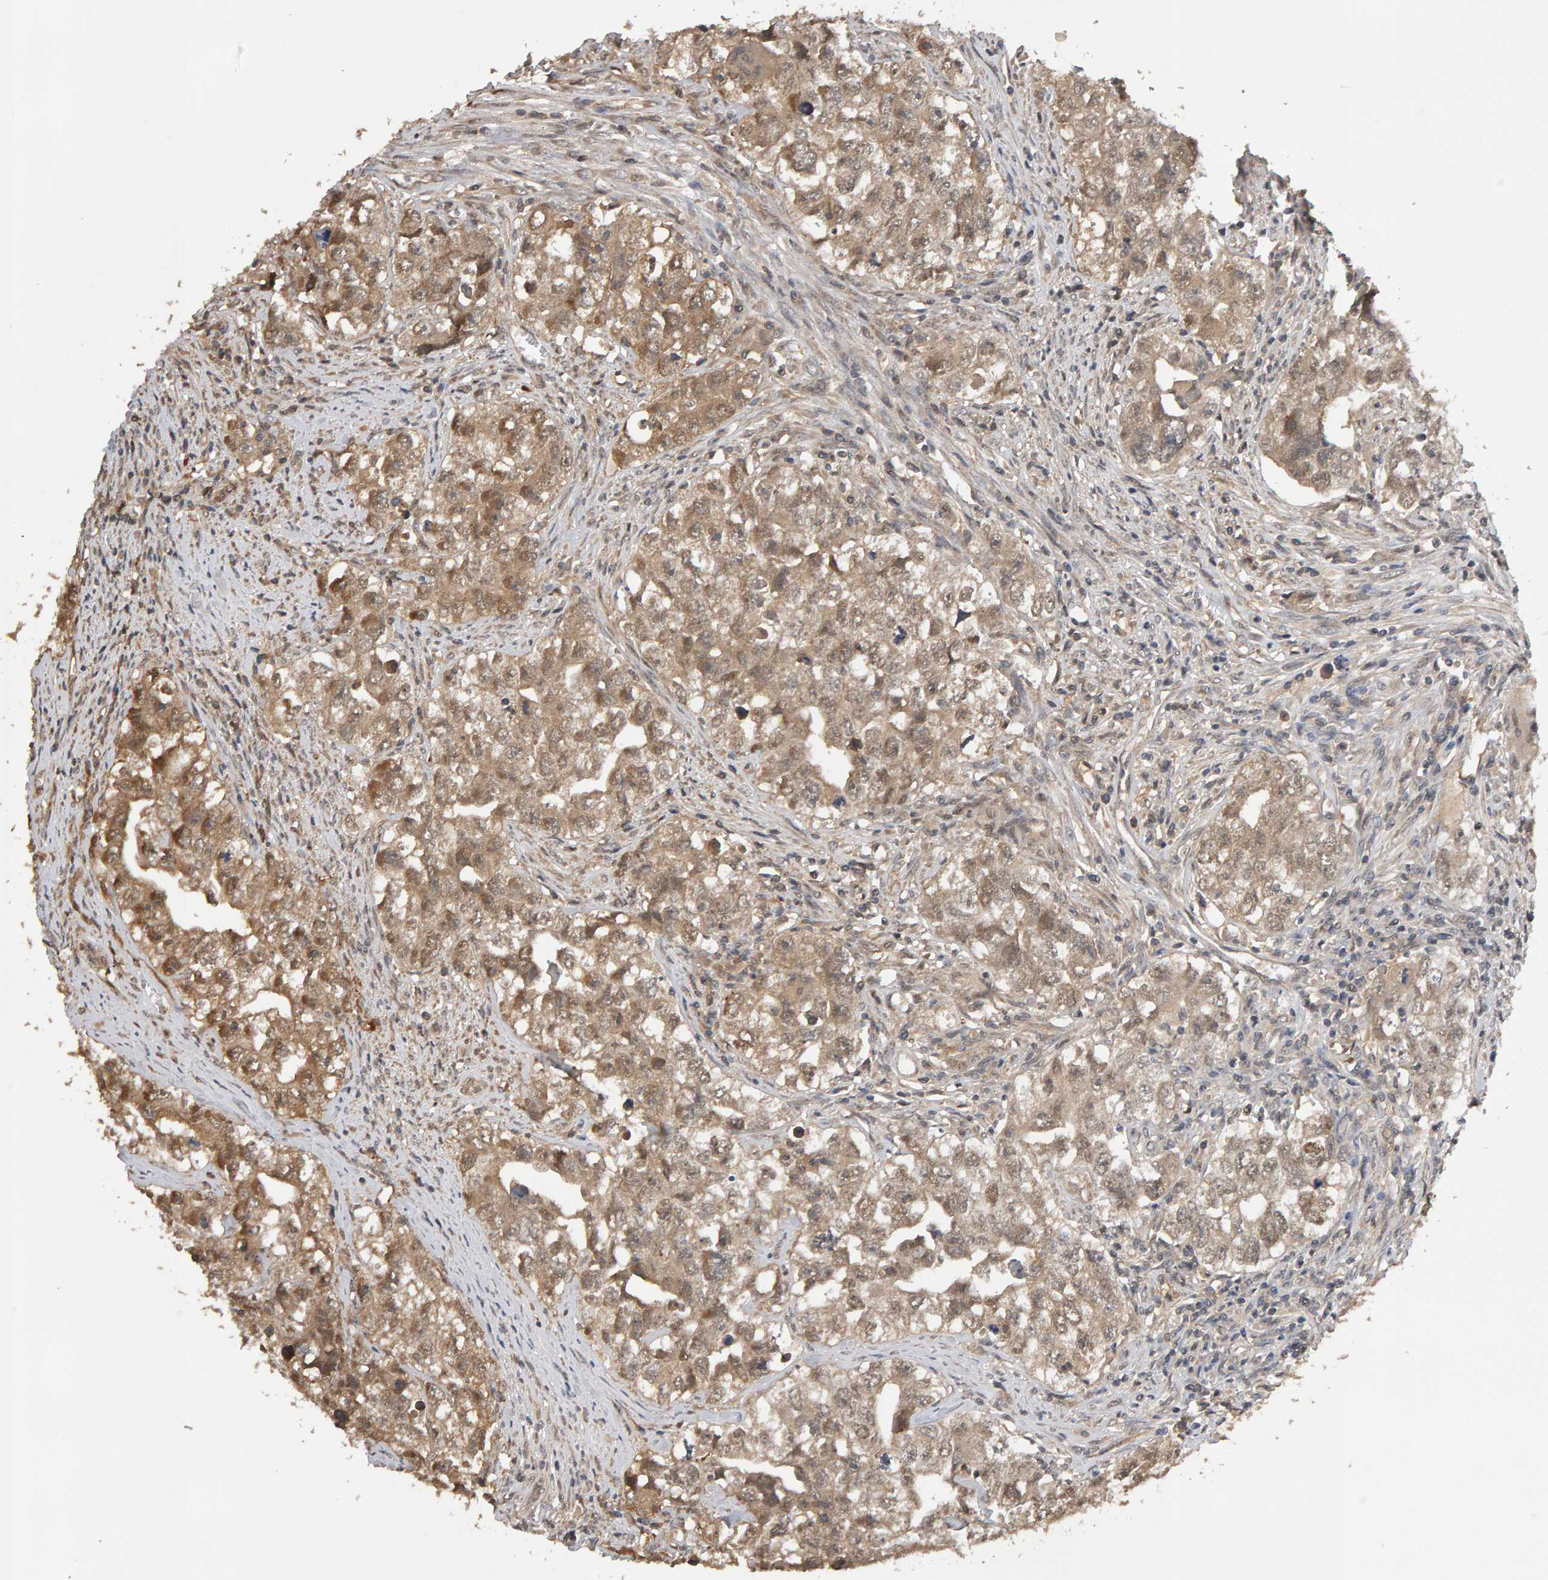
{"staining": {"intensity": "moderate", "quantity": ">75%", "location": "cytoplasmic/membranous"}, "tissue": "testis cancer", "cell_type": "Tumor cells", "image_type": "cancer", "snomed": [{"axis": "morphology", "description": "Seminoma, NOS"}, {"axis": "morphology", "description": "Carcinoma, Embryonal, NOS"}, {"axis": "topography", "description": "Testis"}], "caption": "A histopathology image showing moderate cytoplasmic/membranous positivity in about >75% of tumor cells in testis seminoma, as visualized by brown immunohistochemical staining.", "gene": "COASY", "patient": {"sex": "male", "age": 43}}